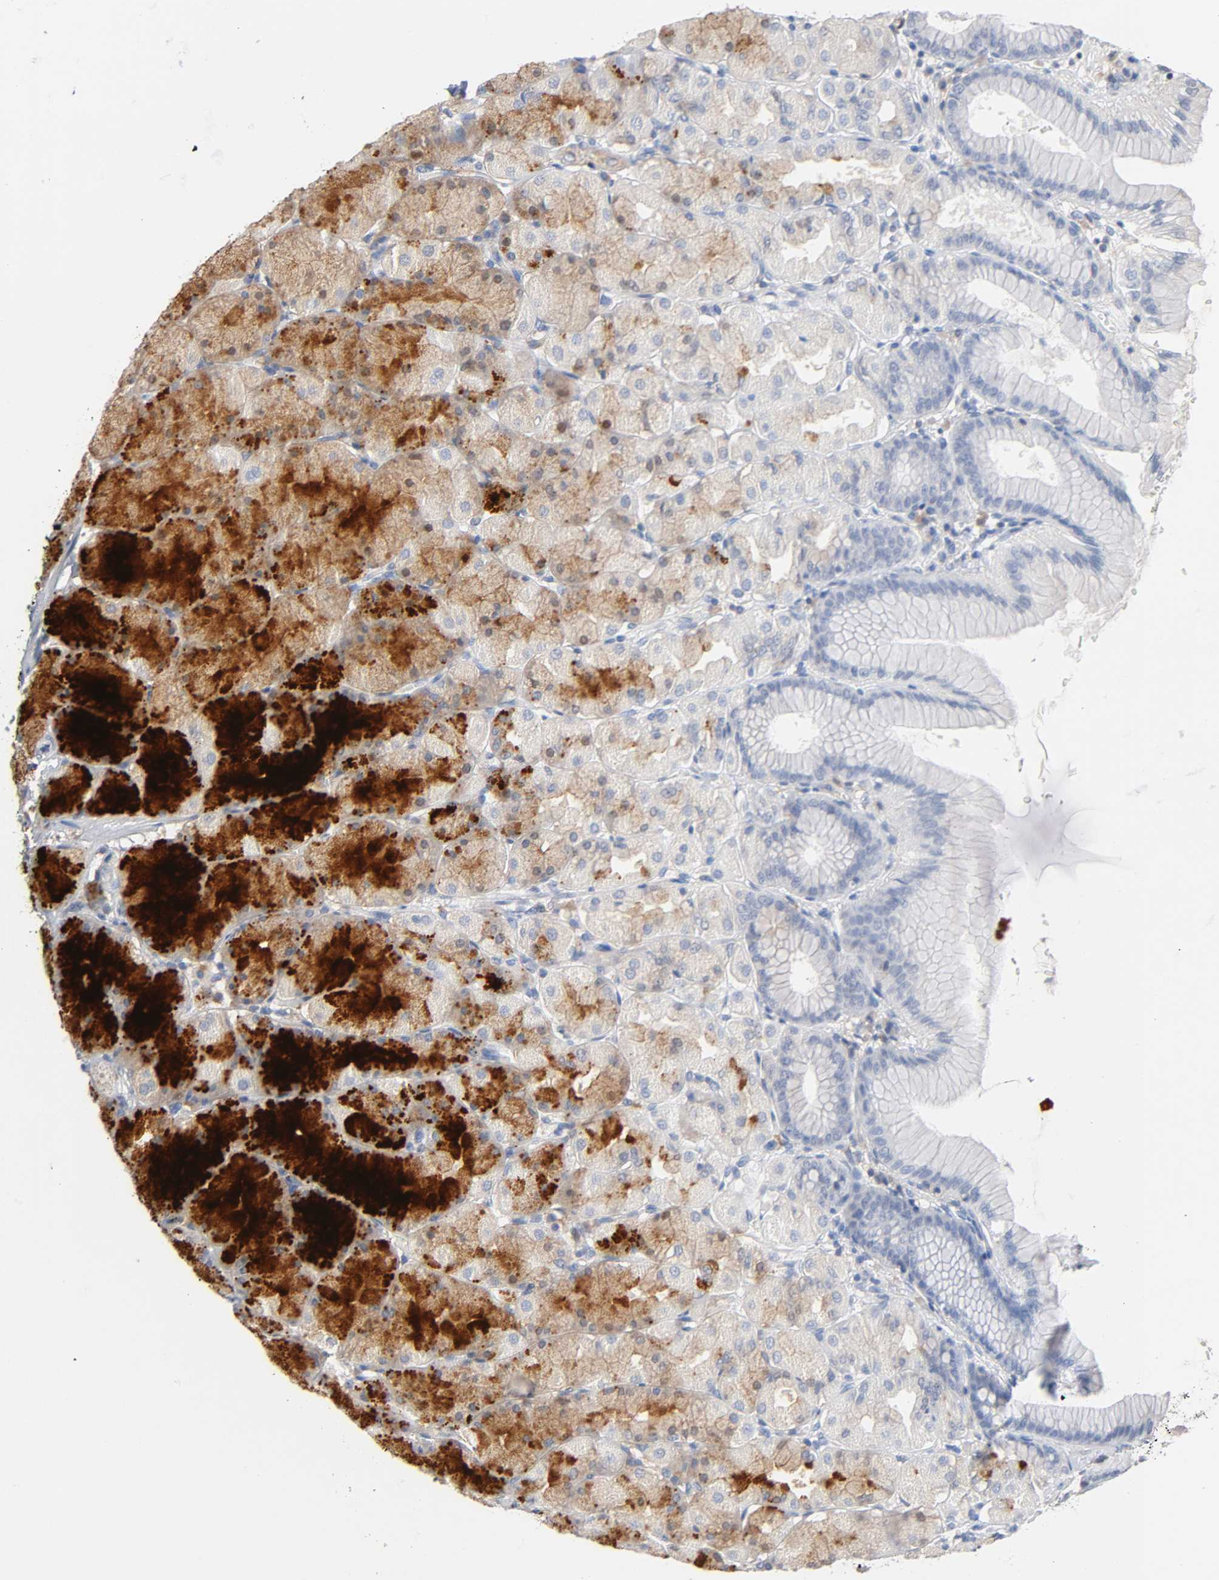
{"staining": {"intensity": "strong", "quantity": "<25%", "location": "cytoplasmic/membranous"}, "tissue": "stomach", "cell_type": "Glandular cells", "image_type": "normal", "snomed": [{"axis": "morphology", "description": "Normal tissue, NOS"}, {"axis": "topography", "description": "Stomach, upper"}], "caption": "This image demonstrates immunohistochemistry (IHC) staining of benign human stomach, with medium strong cytoplasmic/membranous positivity in approximately <25% of glandular cells.", "gene": "MALT1", "patient": {"sex": "female", "age": 56}}